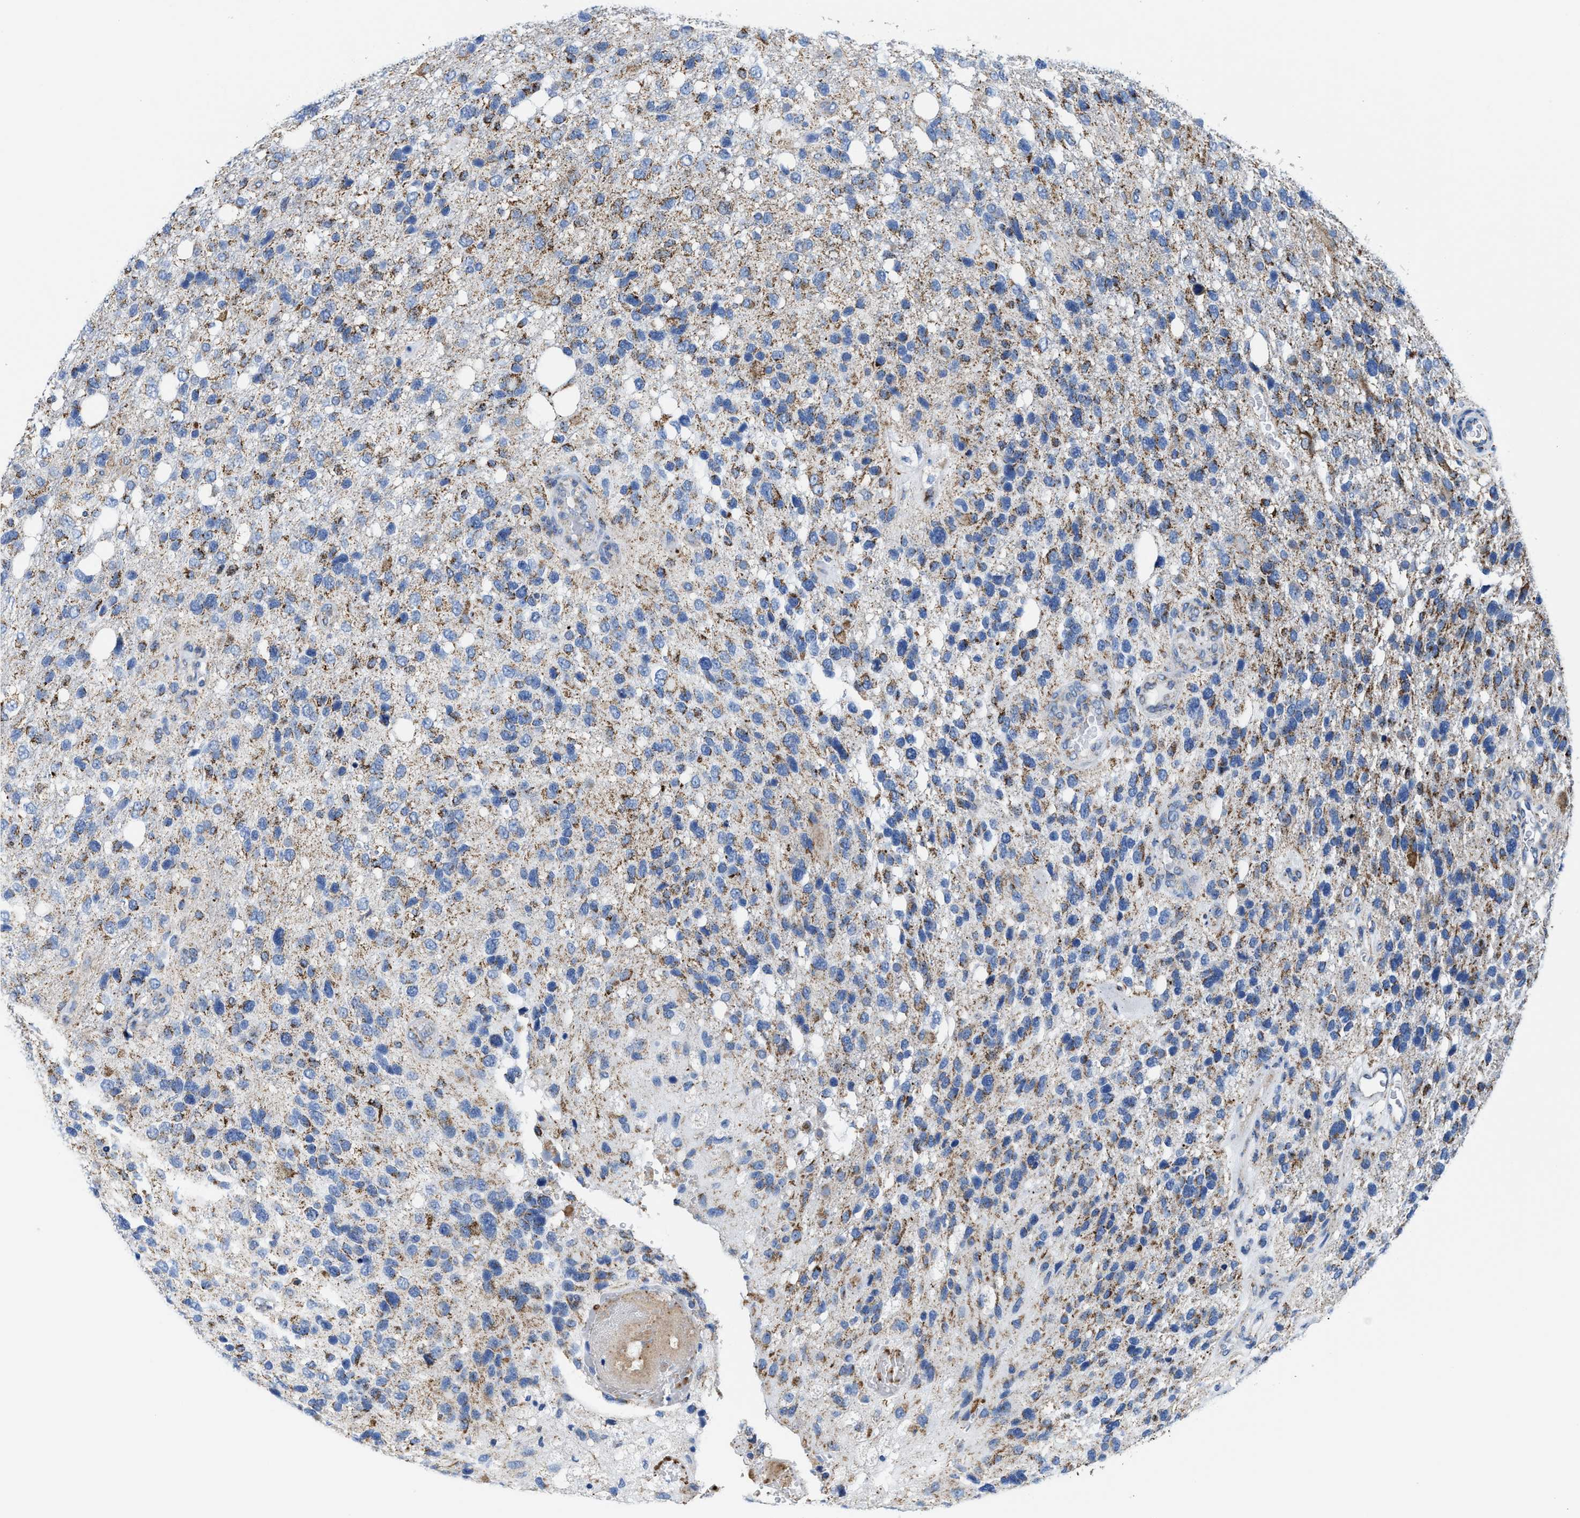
{"staining": {"intensity": "moderate", "quantity": "25%-75%", "location": "cytoplasmic/membranous"}, "tissue": "glioma", "cell_type": "Tumor cells", "image_type": "cancer", "snomed": [{"axis": "morphology", "description": "Glioma, malignant, High grade"}, {"axis": "topography", "description": "Brain"}], "caption": "DAB immunohistochemical staining of high-grade glioma (malignant) demonstrates moderate cytoplasmic/membranous protein positivity in approximately 25%-75% of tumor cells. (Brightfield microscopy of DAB IHC at high magnification).", "gene": "ALDH1B1", "patient": {"sex": "female", "age": 58}}